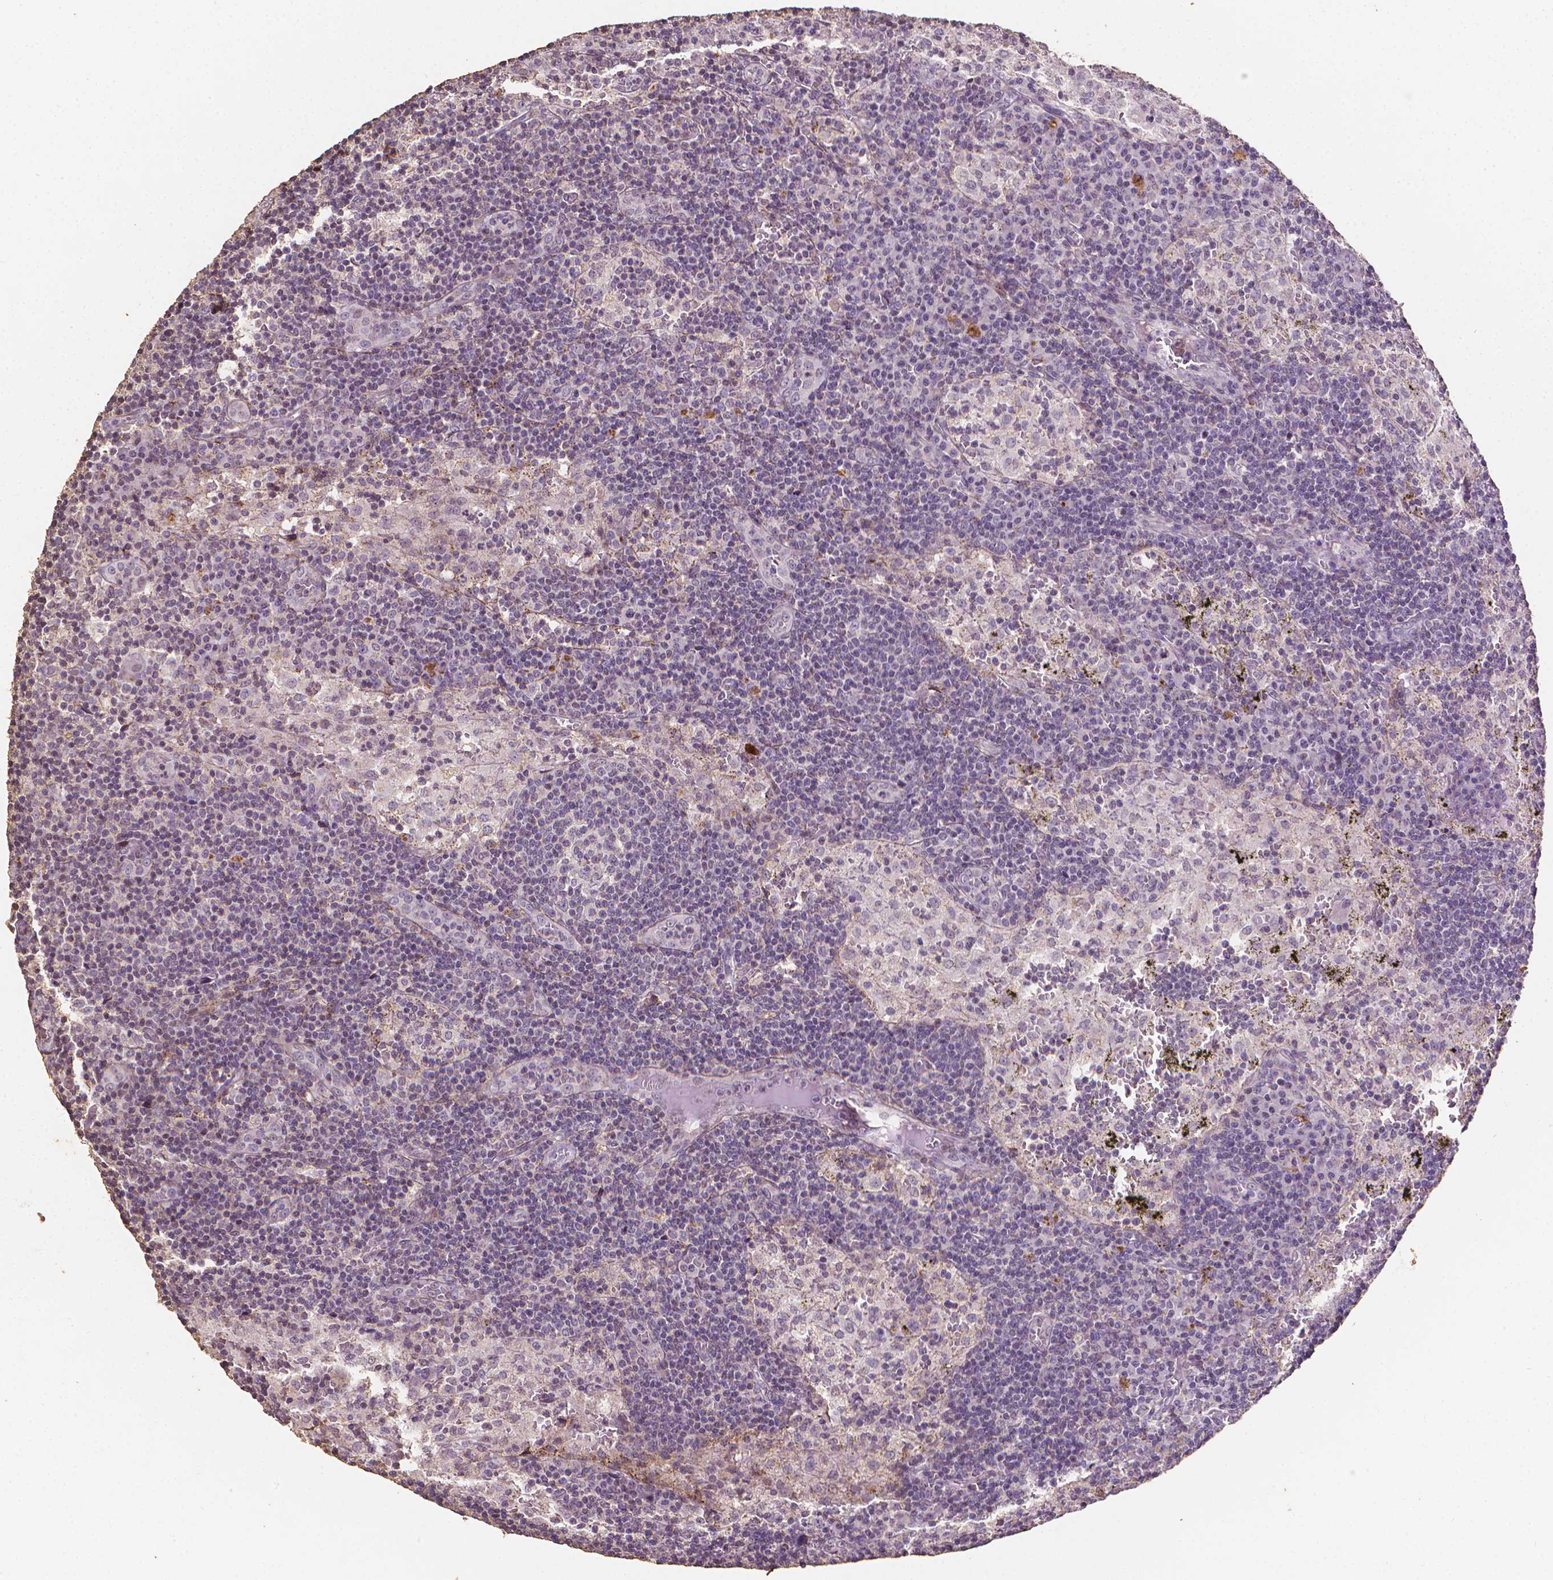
{"staining": {"intensity": "negative", "quantity": "none", "location": "none"}, "tissue": "lymph node", "cell_type": "Germinal center cells", "image_type": "normal", "snomed": [{"axis": "morphology", "description": "Normal tissue, NOS"}, {"axis": "topography", "description": "Lymph node"}], "caption": "Immunohistochemical staining of unremarkable human lymph node reveals no significant staining in germinal center cells. (DAB immunohistochemistry (IHC) with hematoxylin counter stain).", "gene": "DCN", "patient": {"sex": "male", "age": 62}}